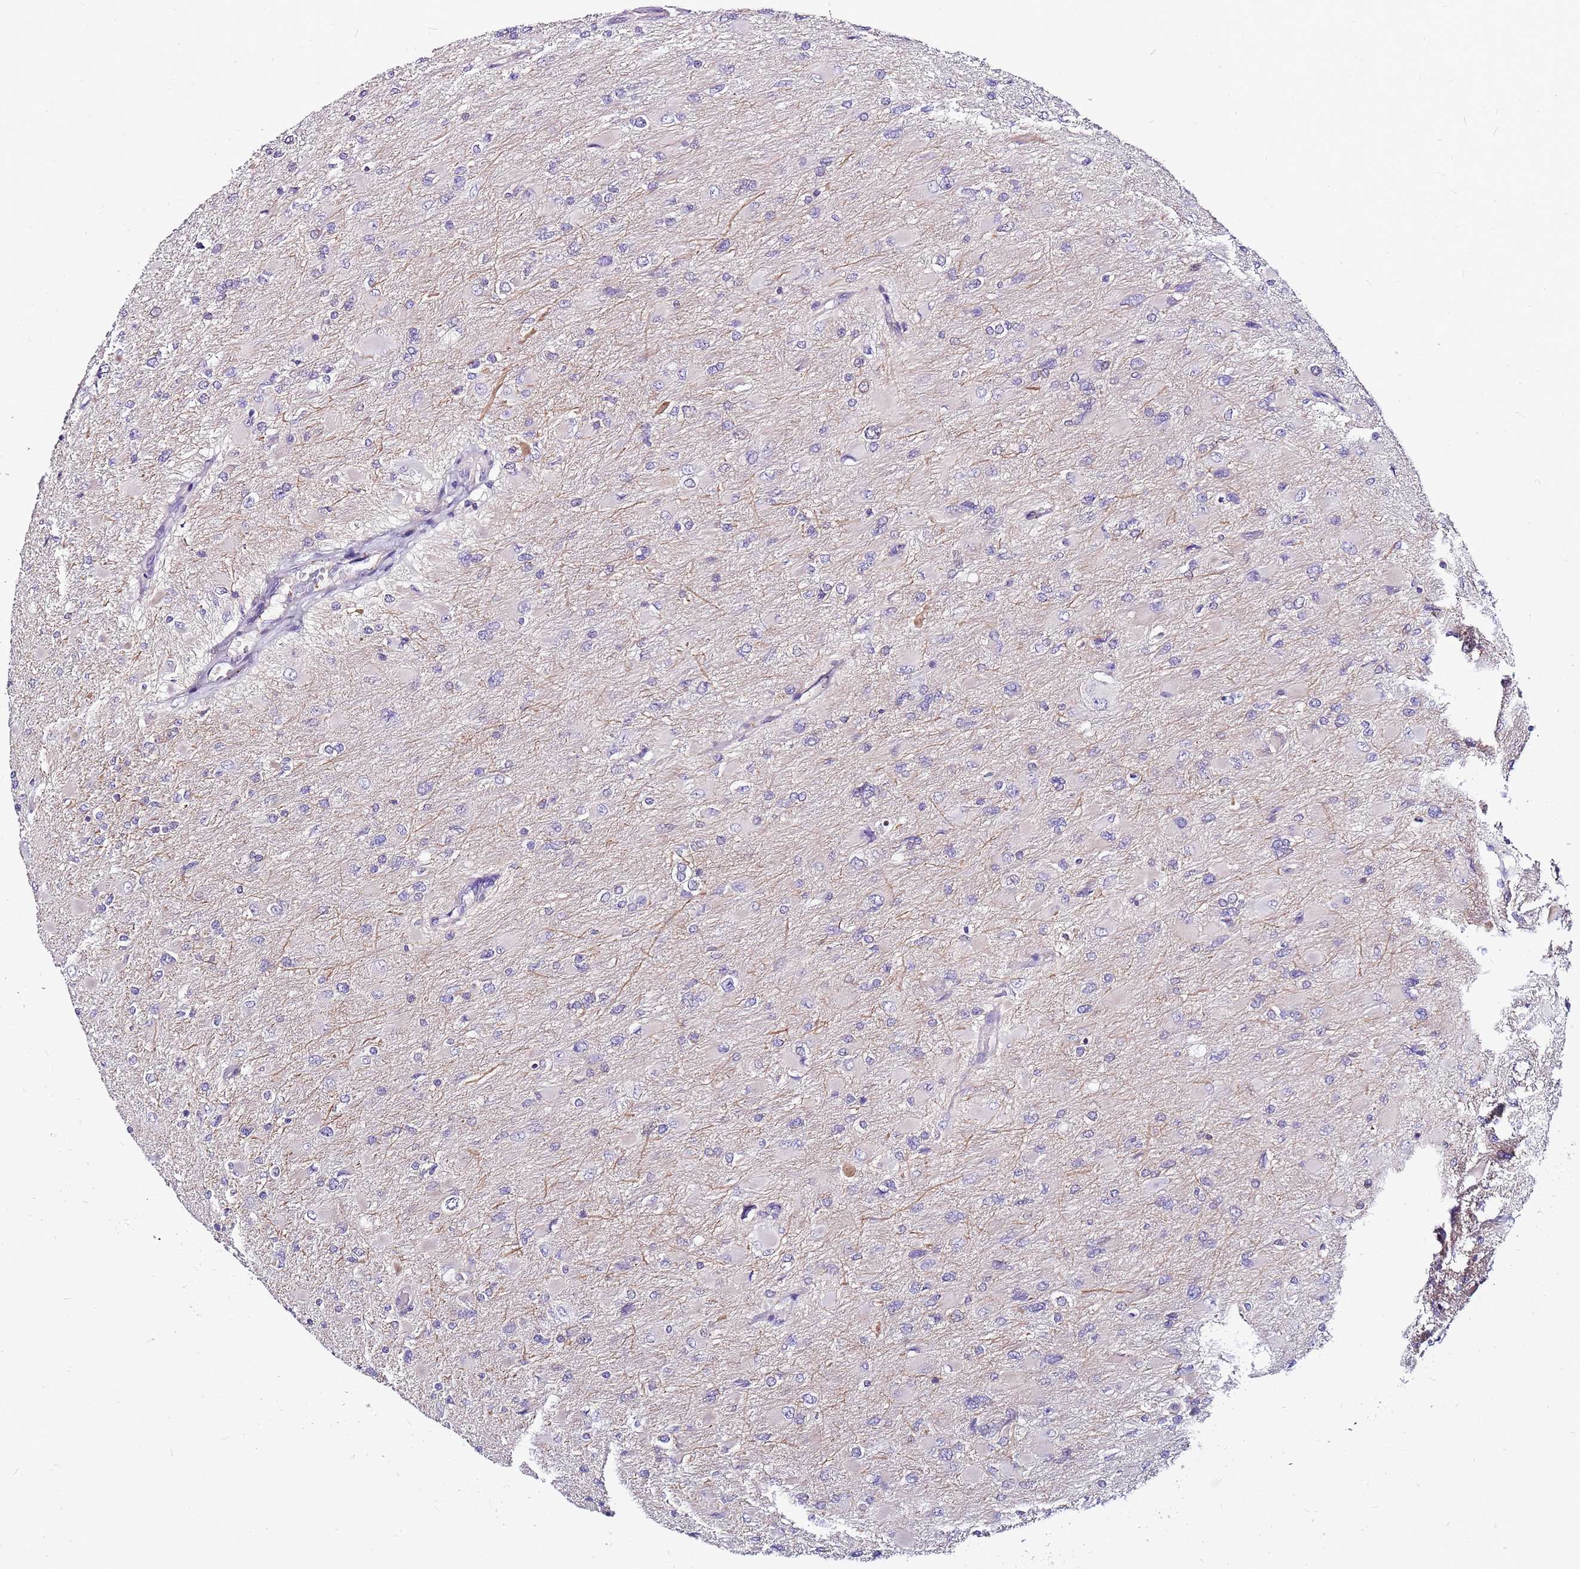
{"staining": {"intensity": "negative", "quantity": "none", "location": "none"}, "tissue": "glioma", "cell_type": "Tumor cells", "image_type": "cancer", "snomed": [{"axis": "morphology", "description": "Glioma, malignant, High grade"}, {"axis": "topography", "description": "Cerebral cortex"}], "caption": "Tumor cells are negative for brown protein staining in malignant glioma (high-grade).", "gene": "POLE3", "patient": {"sex": "female", "age": 36}}